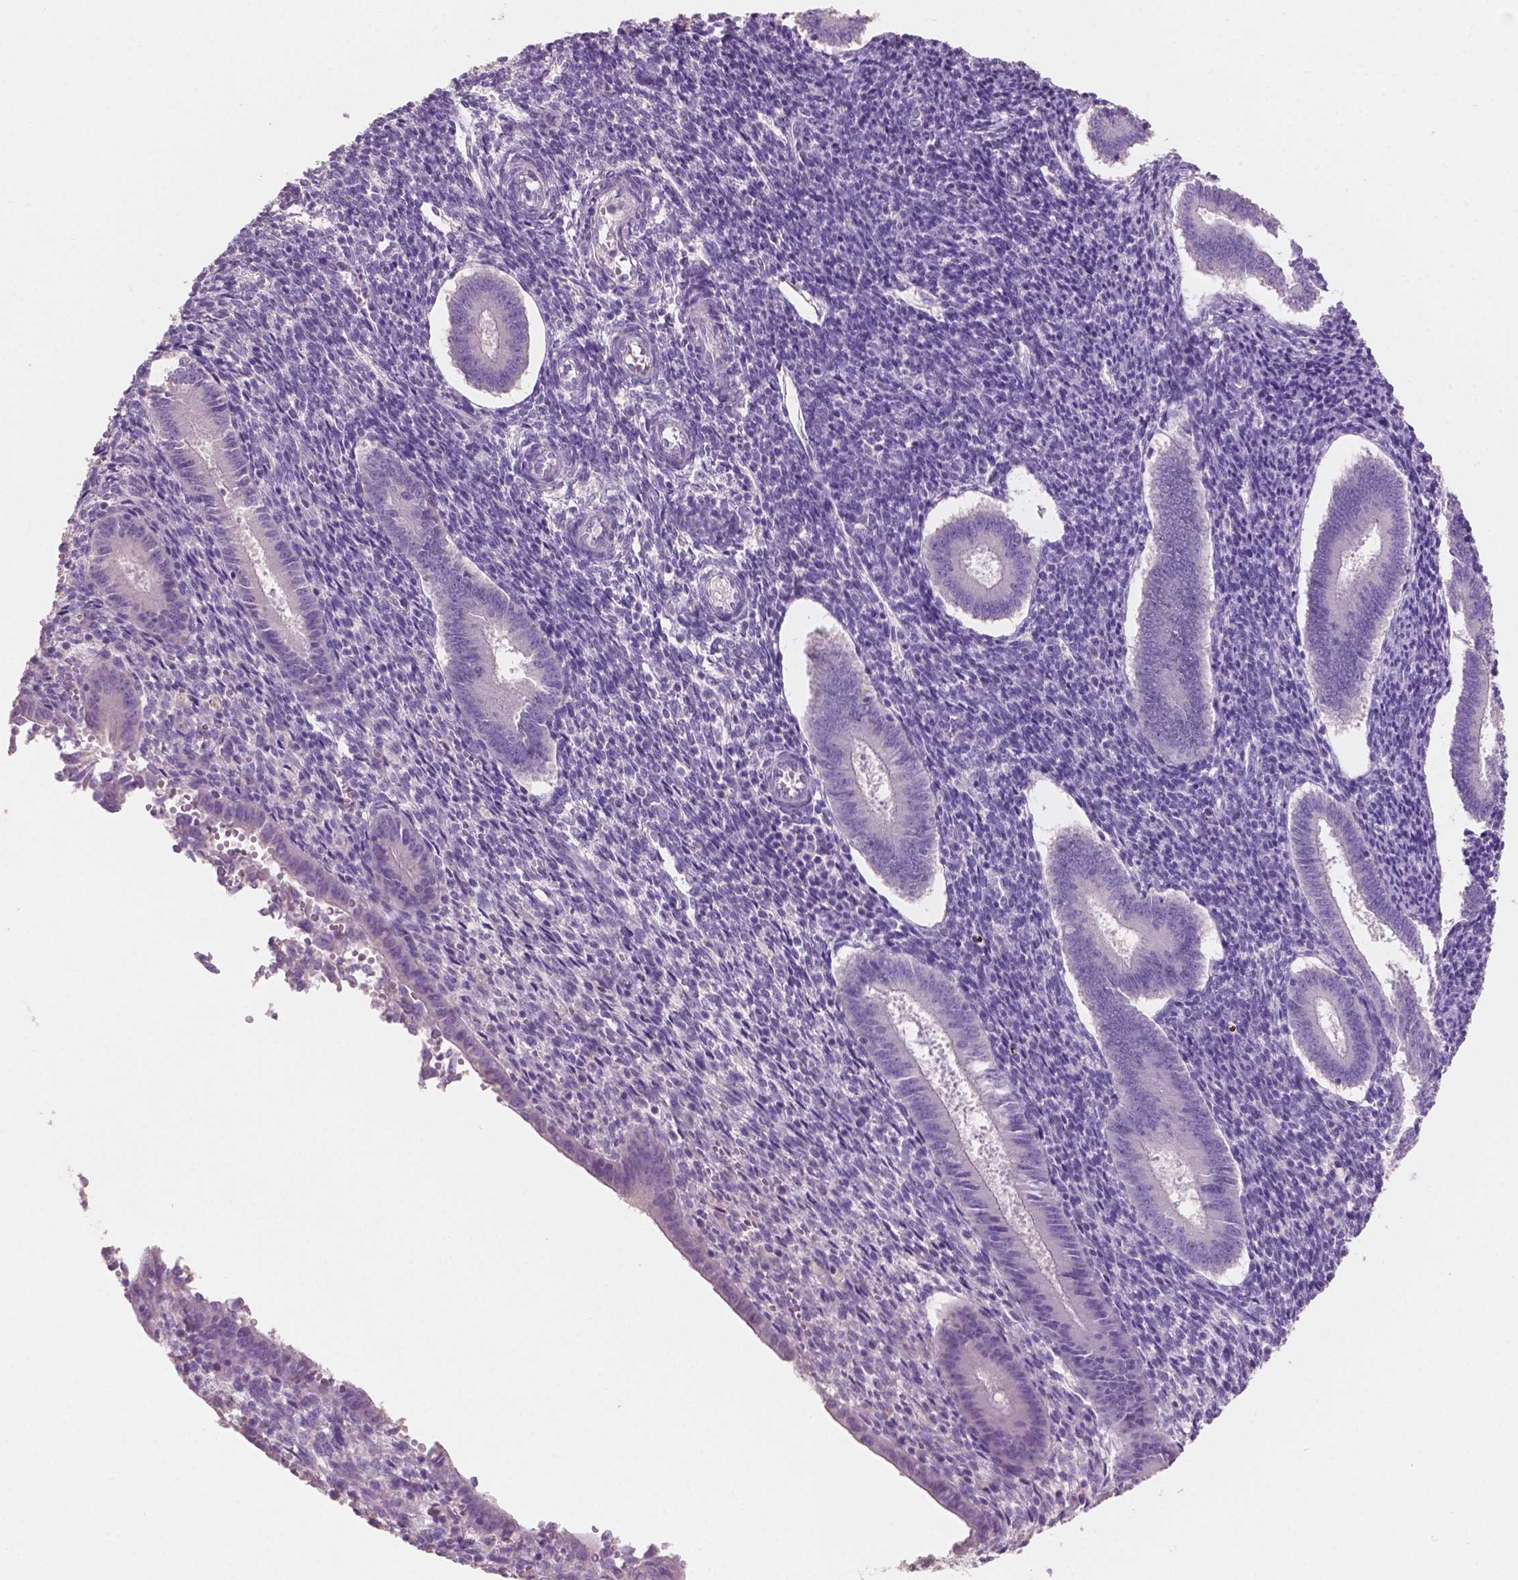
{"staining": {"intensity": "negative", "quantity": "none", "location": "none"}, "tissue": "endometrium", "cell_type": "Cells in endometrial stroma", "image_type": "normal", "snomed": [{"axis": "morphology", "description": "Normal tissue, NOS"}, {"axis": "topography", "description": "Endometrium"}], "caption": "Immunohistochemistry histopathology image of unremarkable human endometrium stained for a protein (brown), which exhibits no positivity in cells in endometrial stroma.", "gene": "SBSN", "patient": {"sex": "female", "age": 25}}